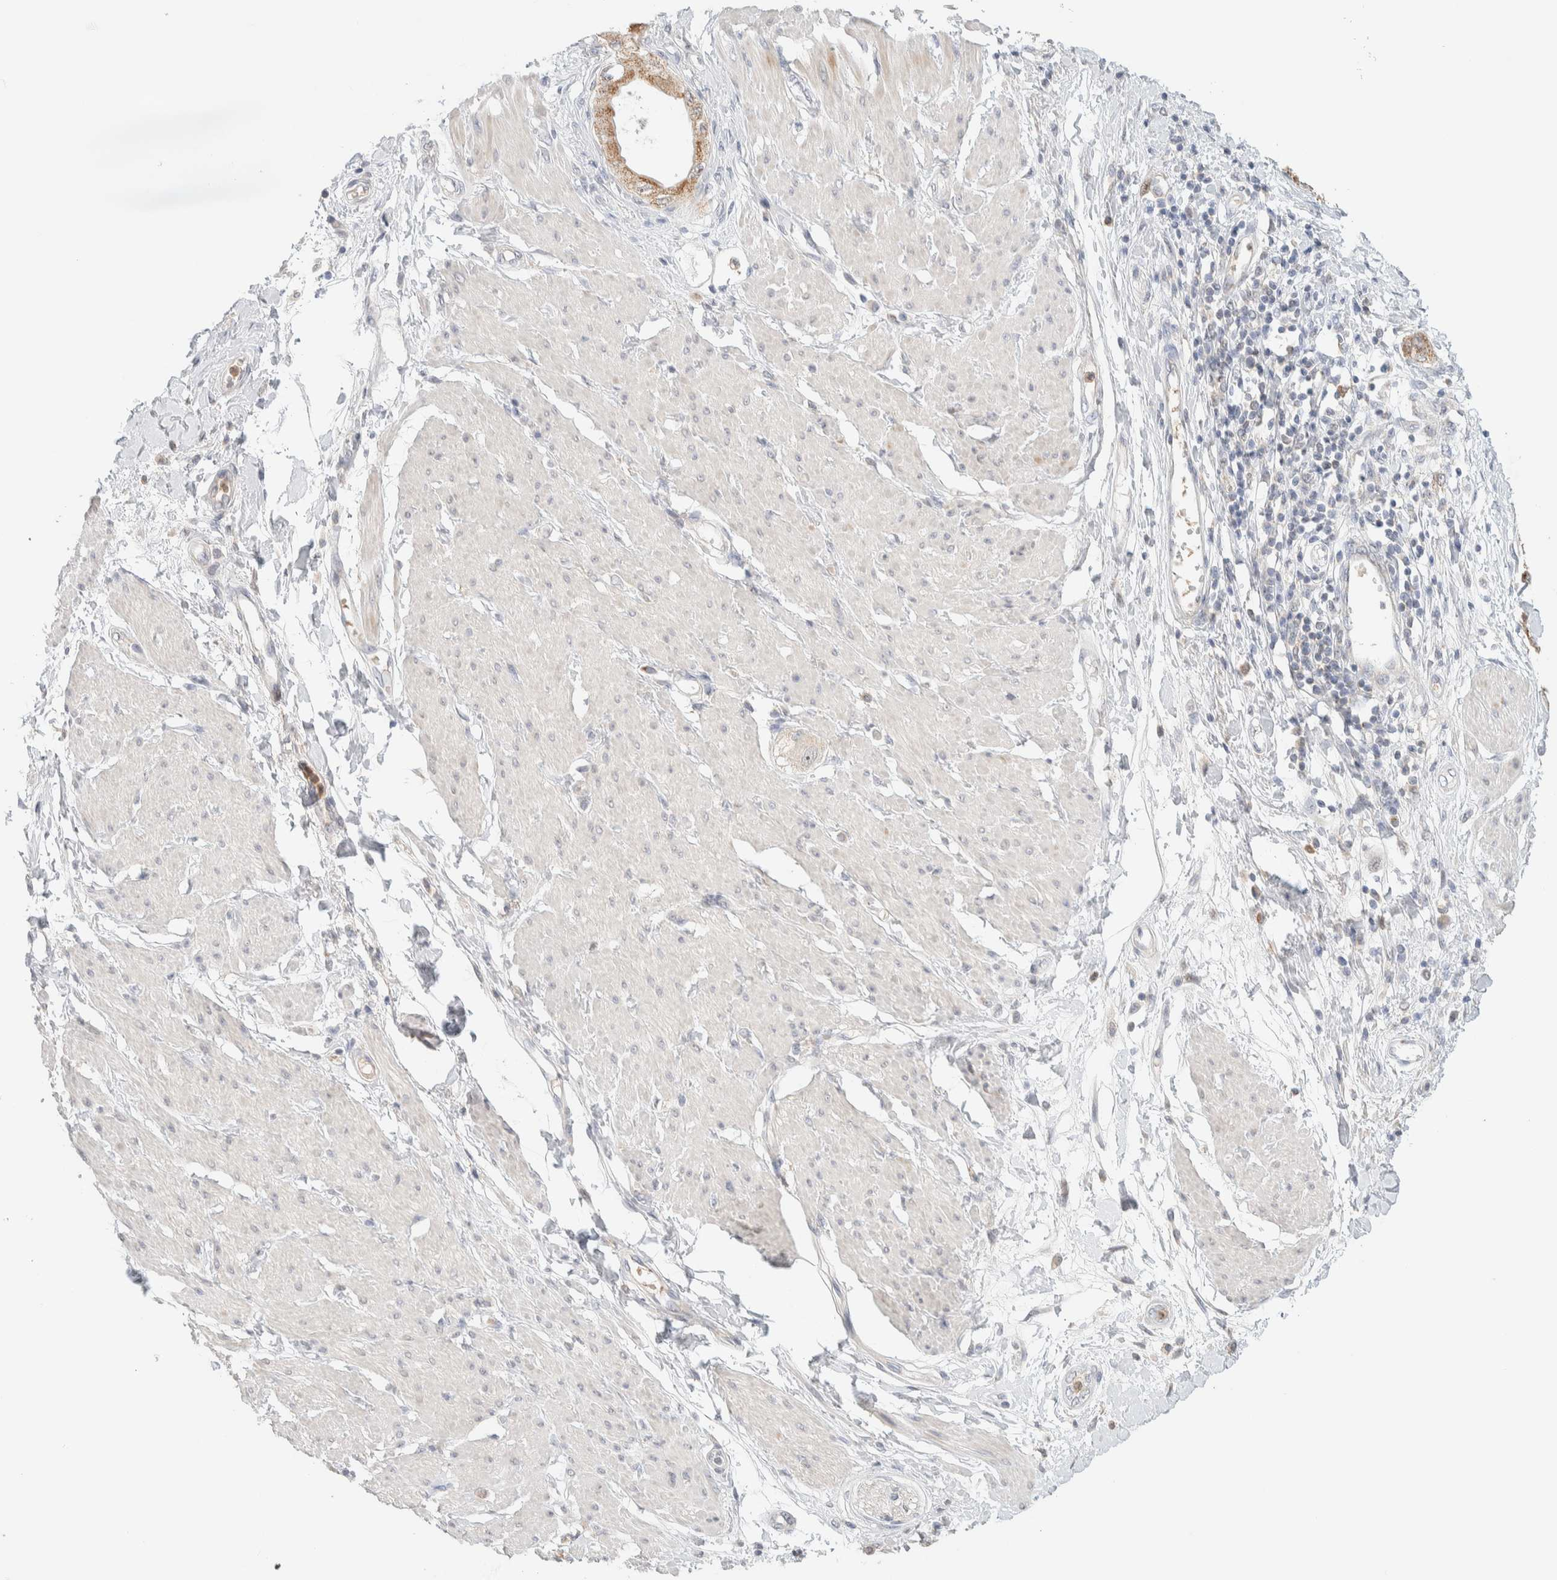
{"staining": {"intensity": "moderate", "quantity": ">75%", "location": "cytoplasmic/membranous"}, "tissue": "pancreatic cancer", "cell_type": "Tumor cells", "image_type": "cancer", "snomed": [{"axis": "morphology", "description": "Normal tissue, NOS"}, {"axis": "morphology", "description": "Adenocarcinoma, NOS"}, {"axis": "topography", "description": "Pancreas"}, {"axis": "topography", "description": "Duodenum"}], "caption": "Moderate cytoplasmic/membranous protein positivity is present in approximately >75% of tumor cells in adenocarcinoma (pancreatic).", "gene": "HDHD3", "patient": {"sex": "female", "age": 60}}